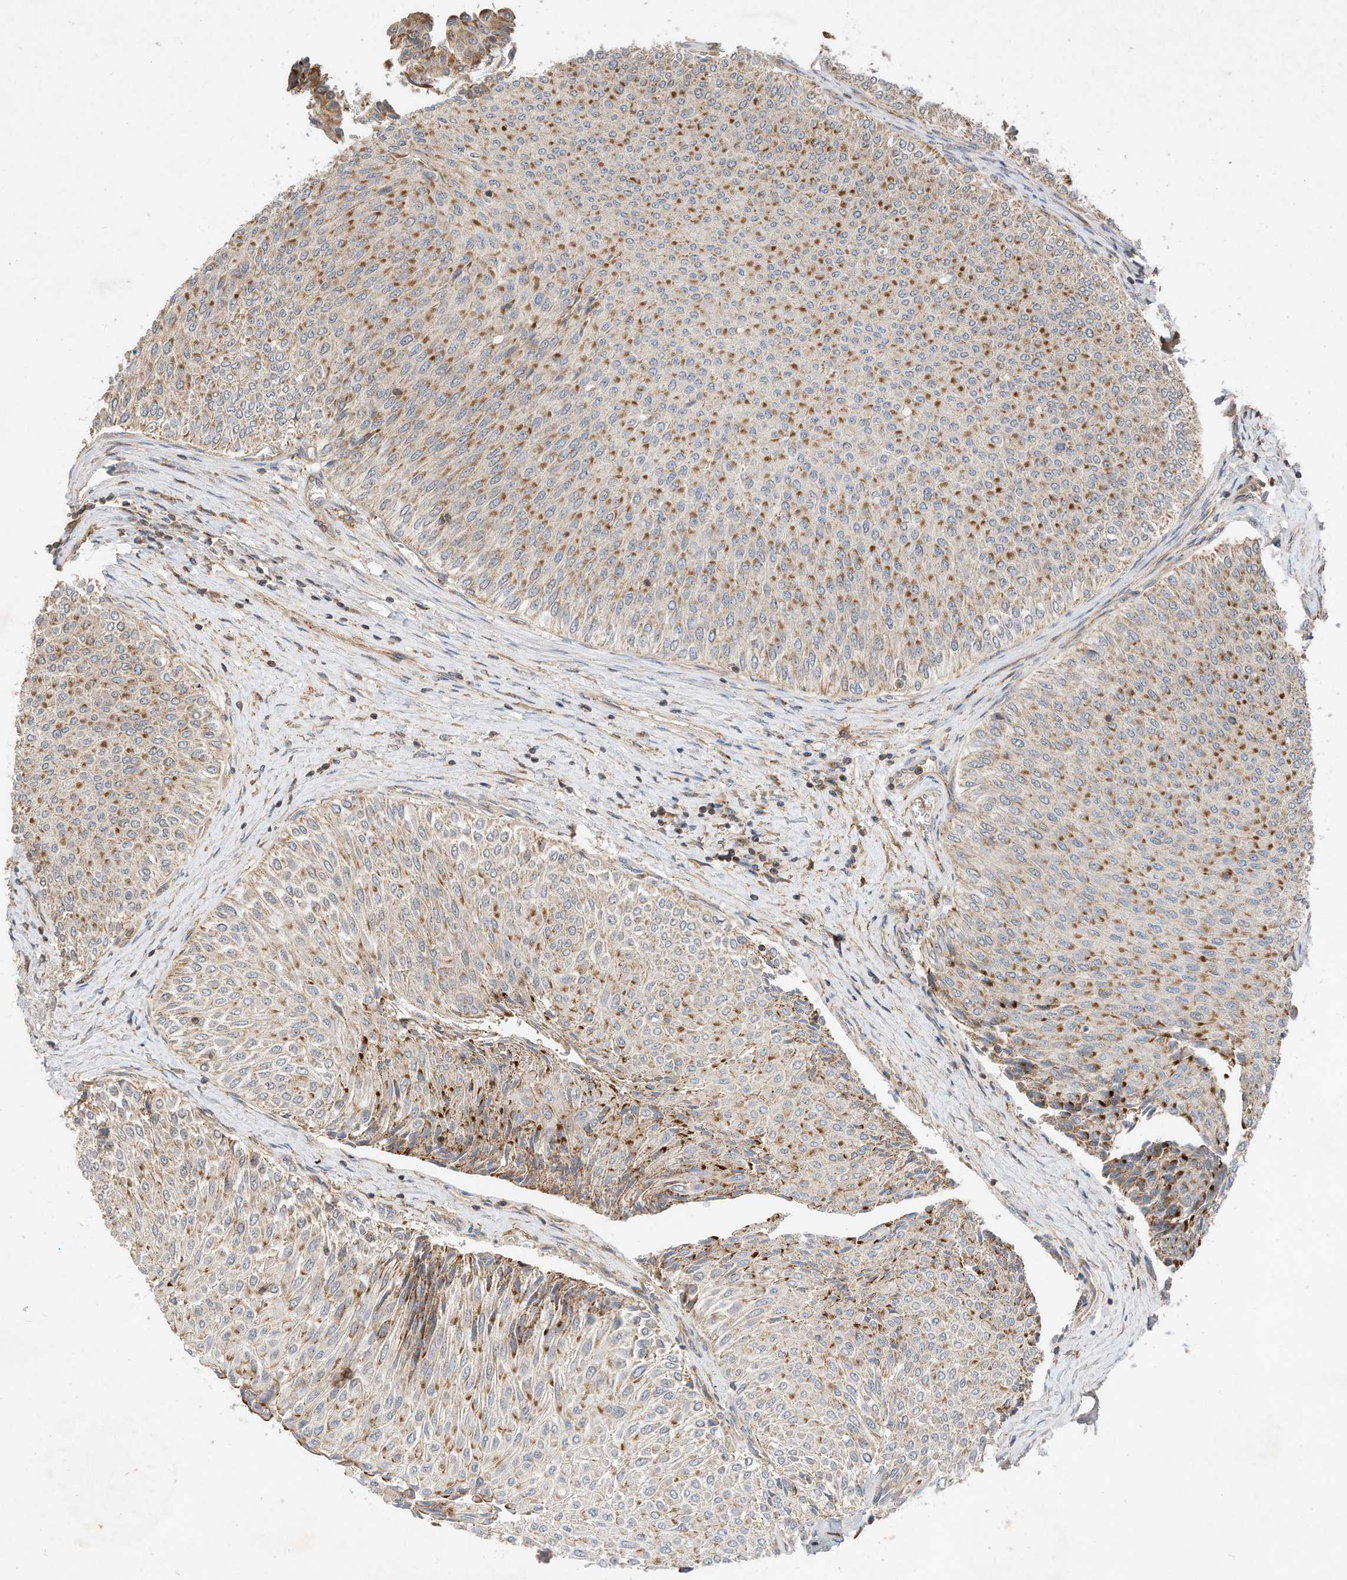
{"staining": {"intensity": "moderate", "quantity": ">75%", "location": "cytoplasmic/membranous"}, "tissue": "urothelial cancer", "cell_type": "Tumor cells", "image_type": "cancer", "snomed": [{"axis": "morphology", "description": "Urothelial carcinoma, Low grade"}, {"axis": "topography", "description": "Urinary bladder"}], "caption": "IHC photomicrograph of neoplastic tissue: human urothelial carcinoma (low-grade) stained using IHC reveals medium levels of moderate protein expression localized specifically in the cytoplasmic/membranous of tumor cells, appearing as a cytoplasmic/membranous brown color.", "gene": "CPAMD8", "patient": {"sex": "male", "age": 78}}